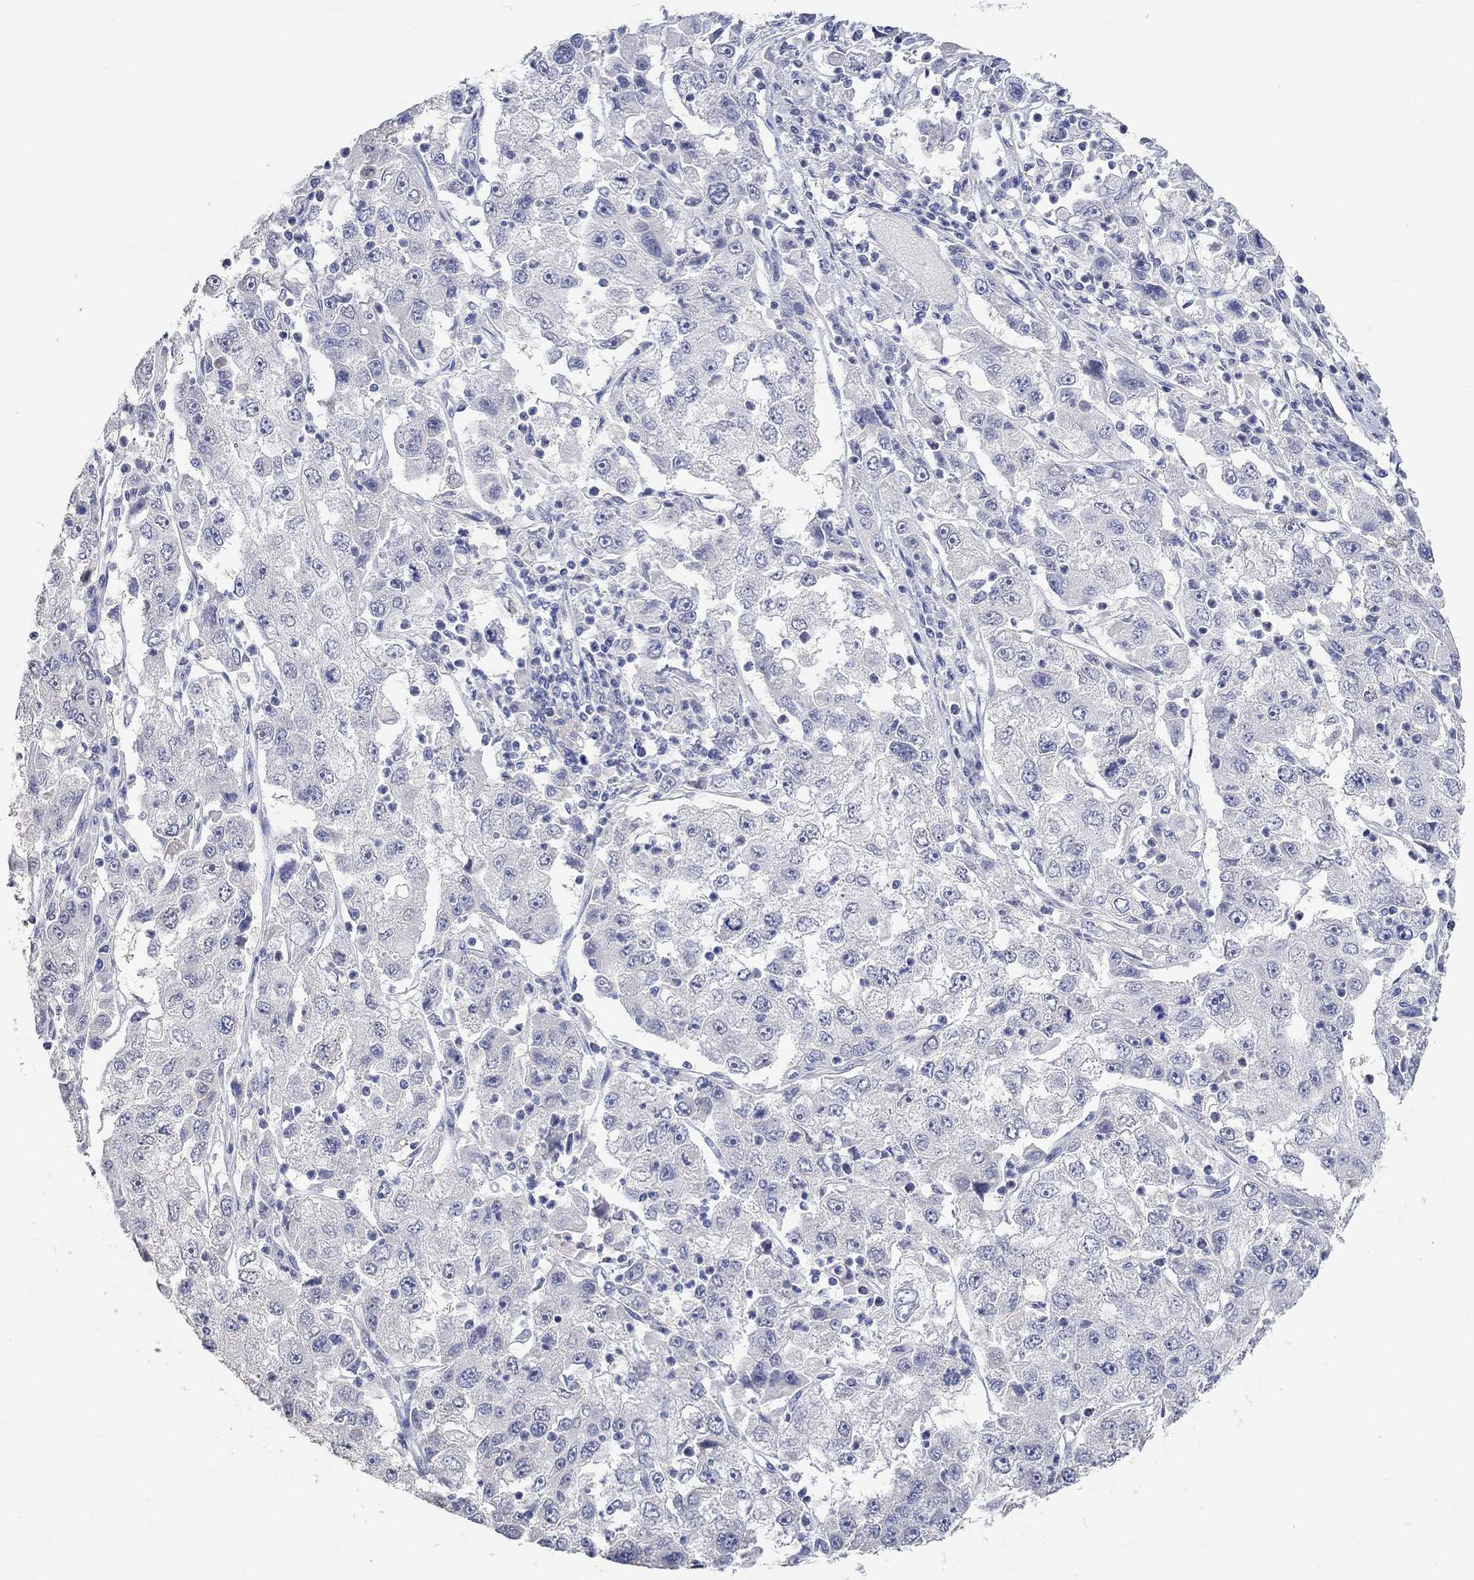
{"staining": {"intensity": "negative", "quantity": "none", "location": "none"}, "tissue": "cervical cancer", "cell_type": "Tumor cells", "image_type": "cancer", "snomed": [{"axis": "morphology", "description": "Squamous cell carcinoma, NOS"}, {"axis": "topography", "description": "Cervix"}], "caption": "DAB (3,3'-diaminobenzidine) immunohistochemical staining of cervical cancer demonstrates no significant expression in tumor cells. (DAB (3,3'-diaminobenzidine) IHC with hematoxylin counter stain).", "gene": "PNMA5", "patient": {"sex": "female", "age": 36}}